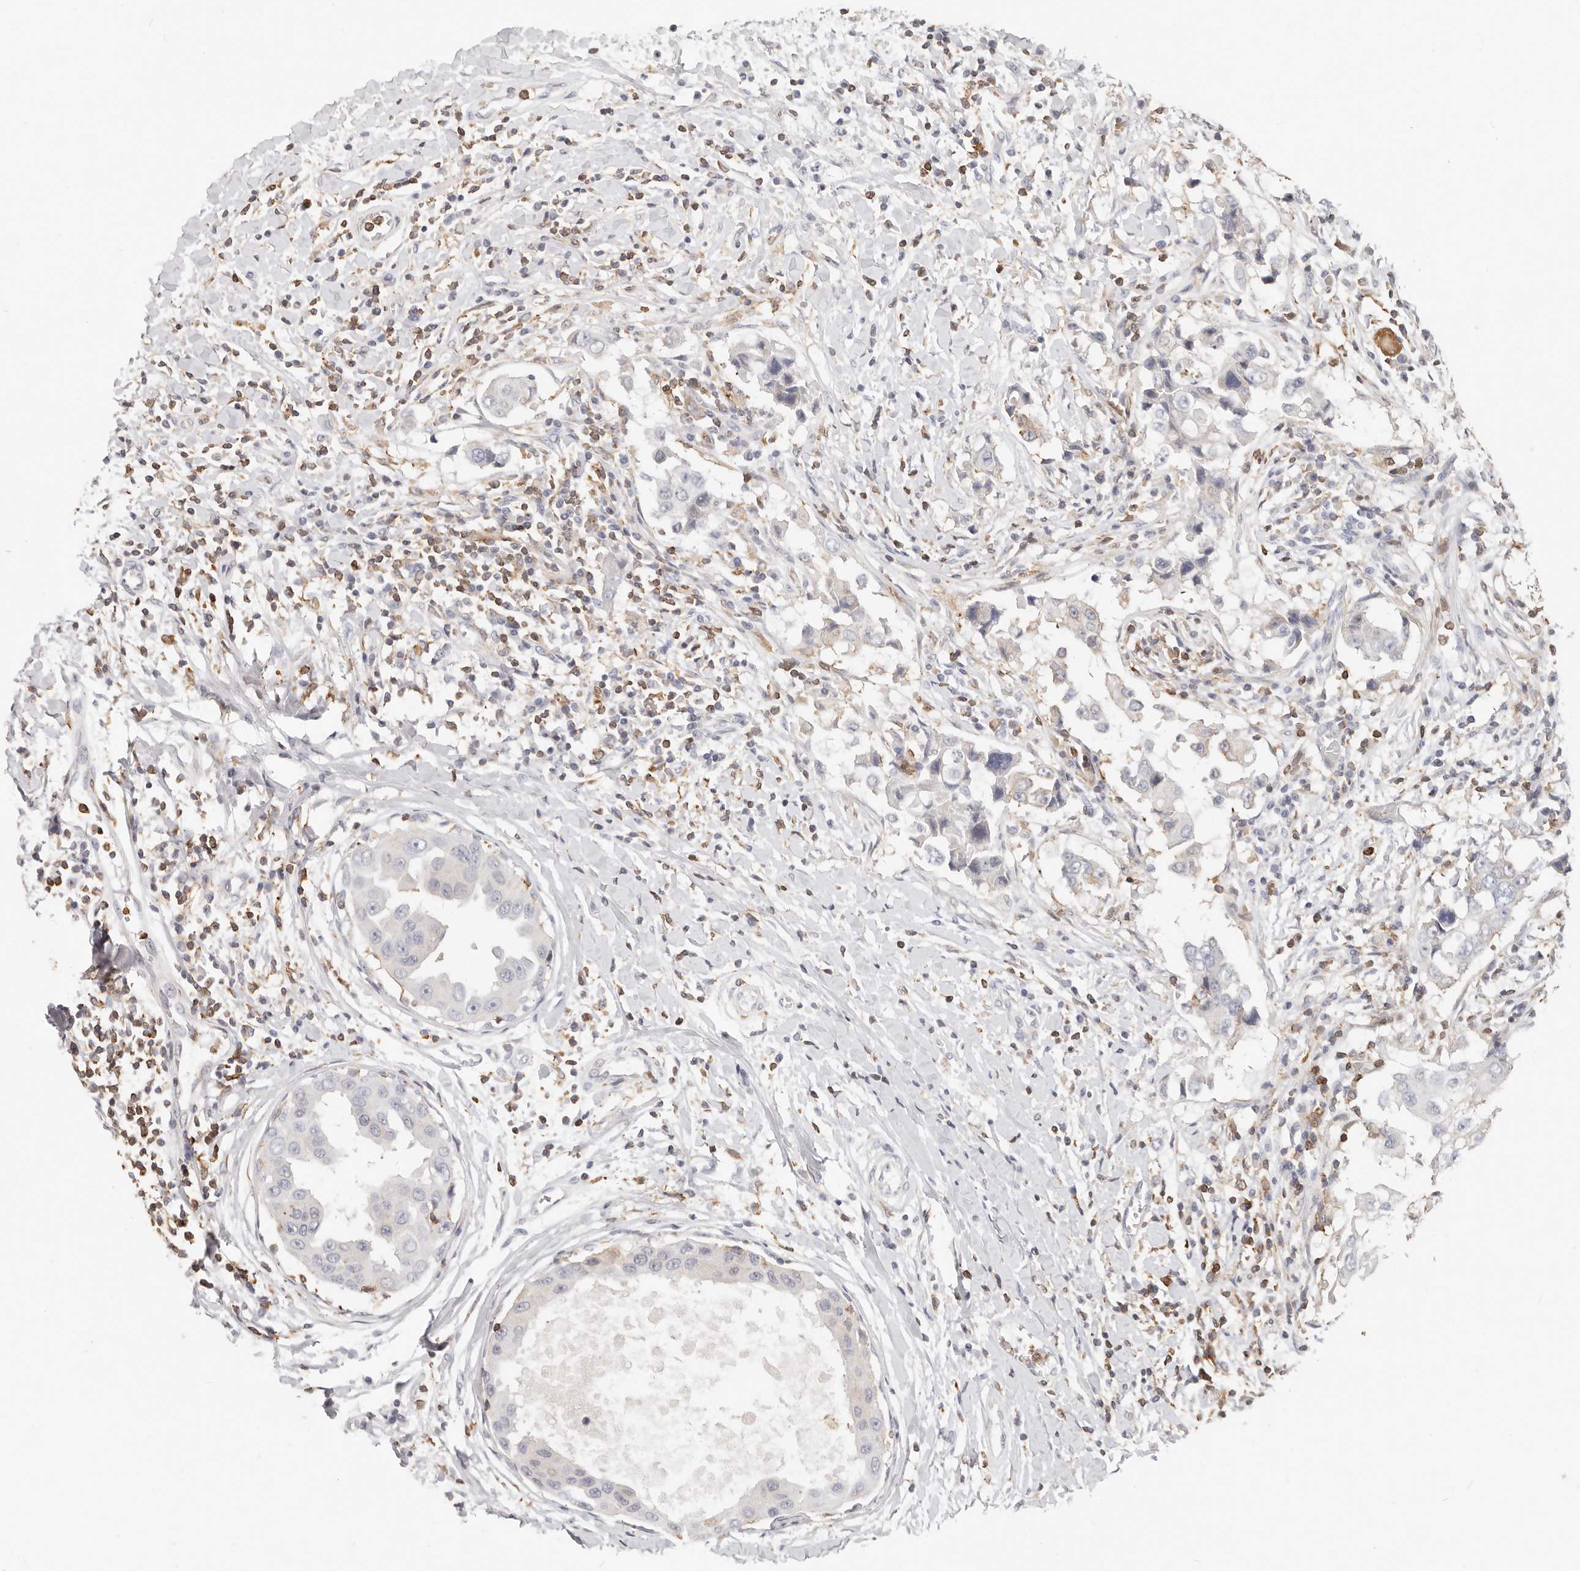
{"staining": {"intensity": "negative", "quantity": "none", "location": "none"}, "tissue": "breast cancer", "cell_type": "Tumor cells", "image_type": "cancer", "snomed": [{"axis": "morphology", "description": "Duct carcinoma"}, {"axis": "topography", "description": "Breast"}], "caption": "Immunohistochemical staining of human breast cancer (infiltrating ductal carcinoma) demonstrates no significant staining in tumor cells.", "gene": "TMEM63B", "patient": {"sex": "female", "age": 27}}